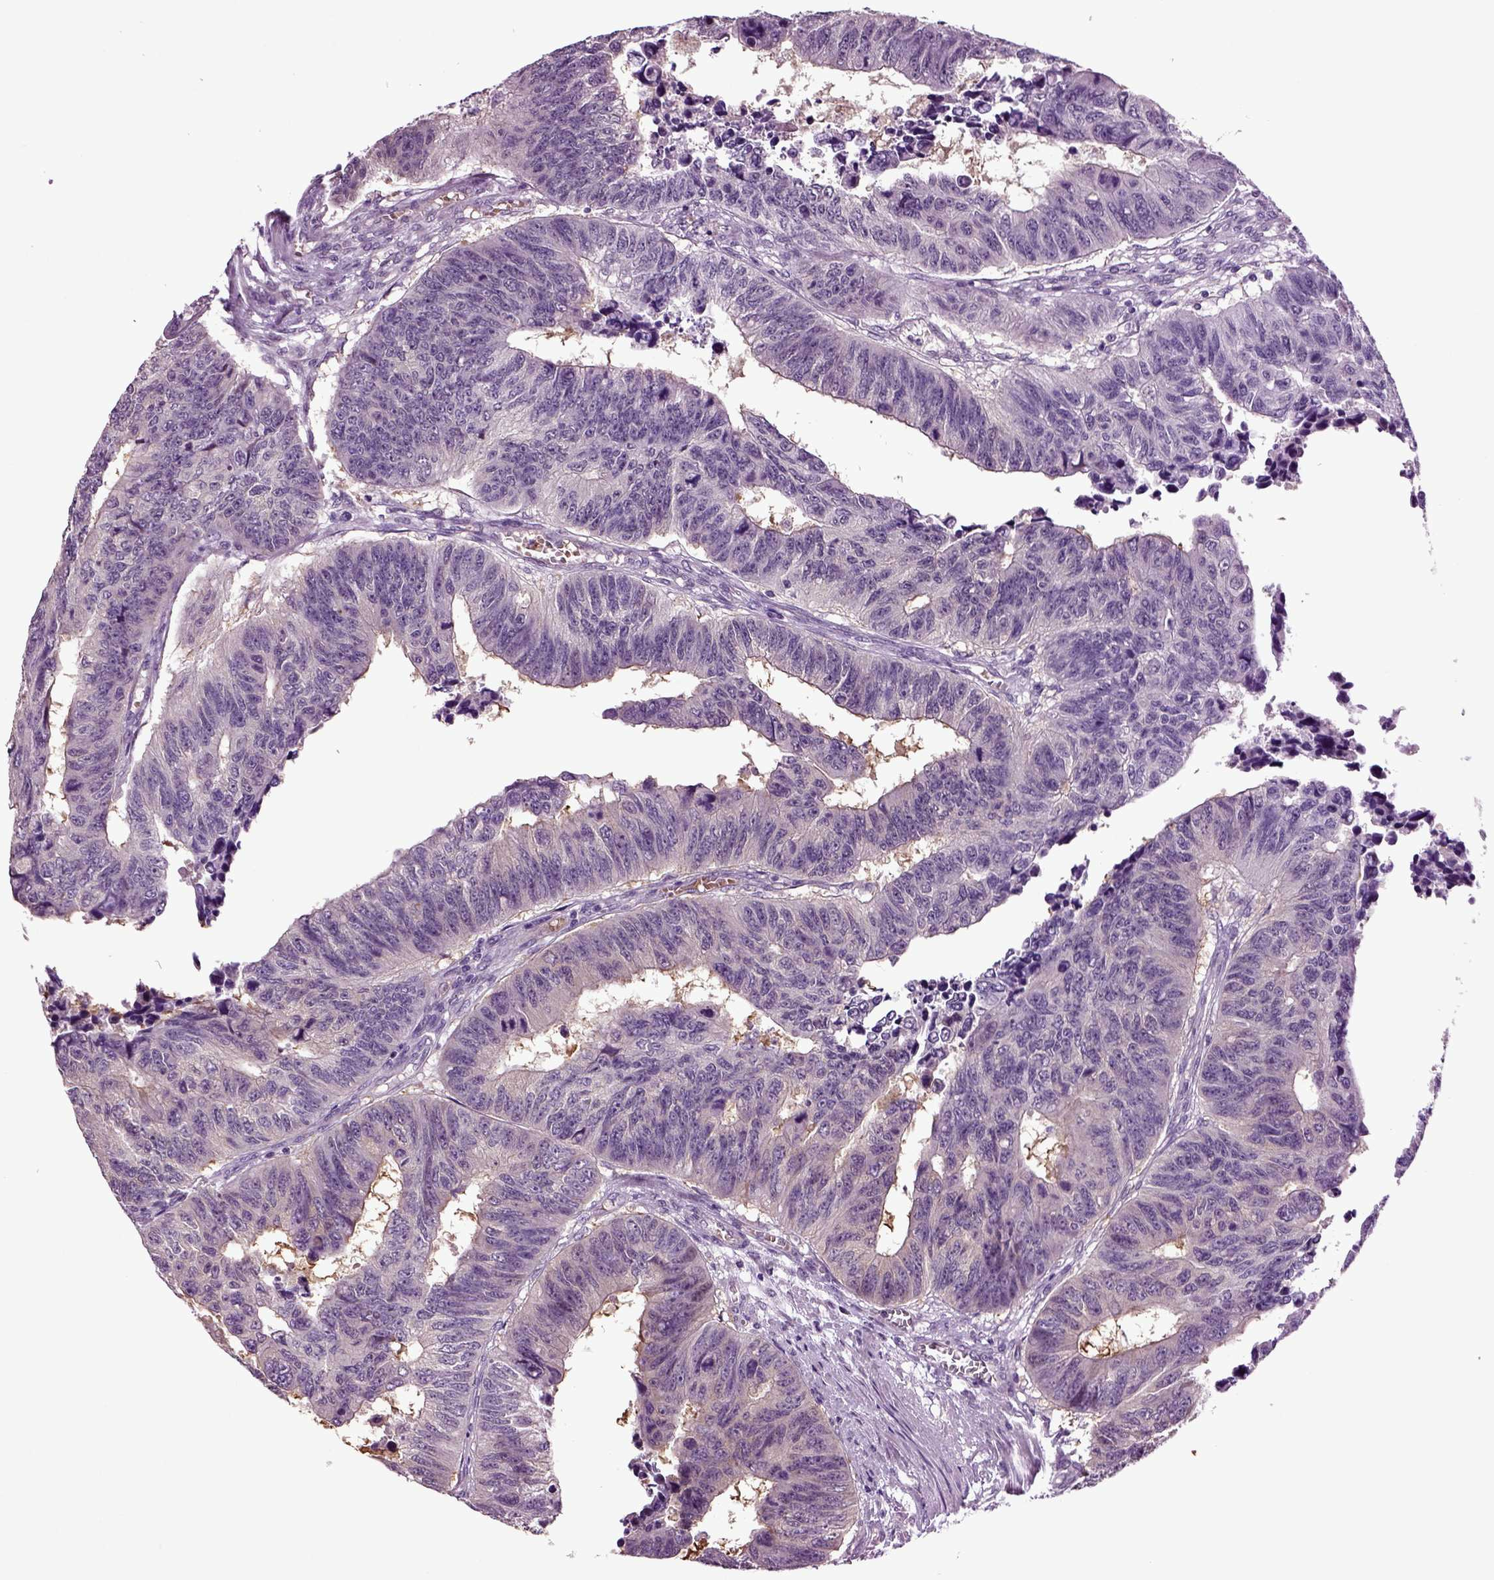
{"staining": {"intensity": "negative", "quantity": "none", "location": "none"}, "tissue": "colorectal cancer", "cell_type": "Tumor cells", "image_type": "cancer", "snomed": [{"axis": "morphology", "description": "Adenocarcinoma, NOS"}, {"axis": "topography", "description": "Rectum"}], "caption": "Immunohistochemistry (IHC) micrograph of neoplastic tissue: human colorectal adenocarcinoma stained with DAB (3,3'-diaminobenzidine) exhibits no significant protein positivity in tumor cells.", "gene": "PLCH2", "patient": {"sex": "female", "age": 85}}